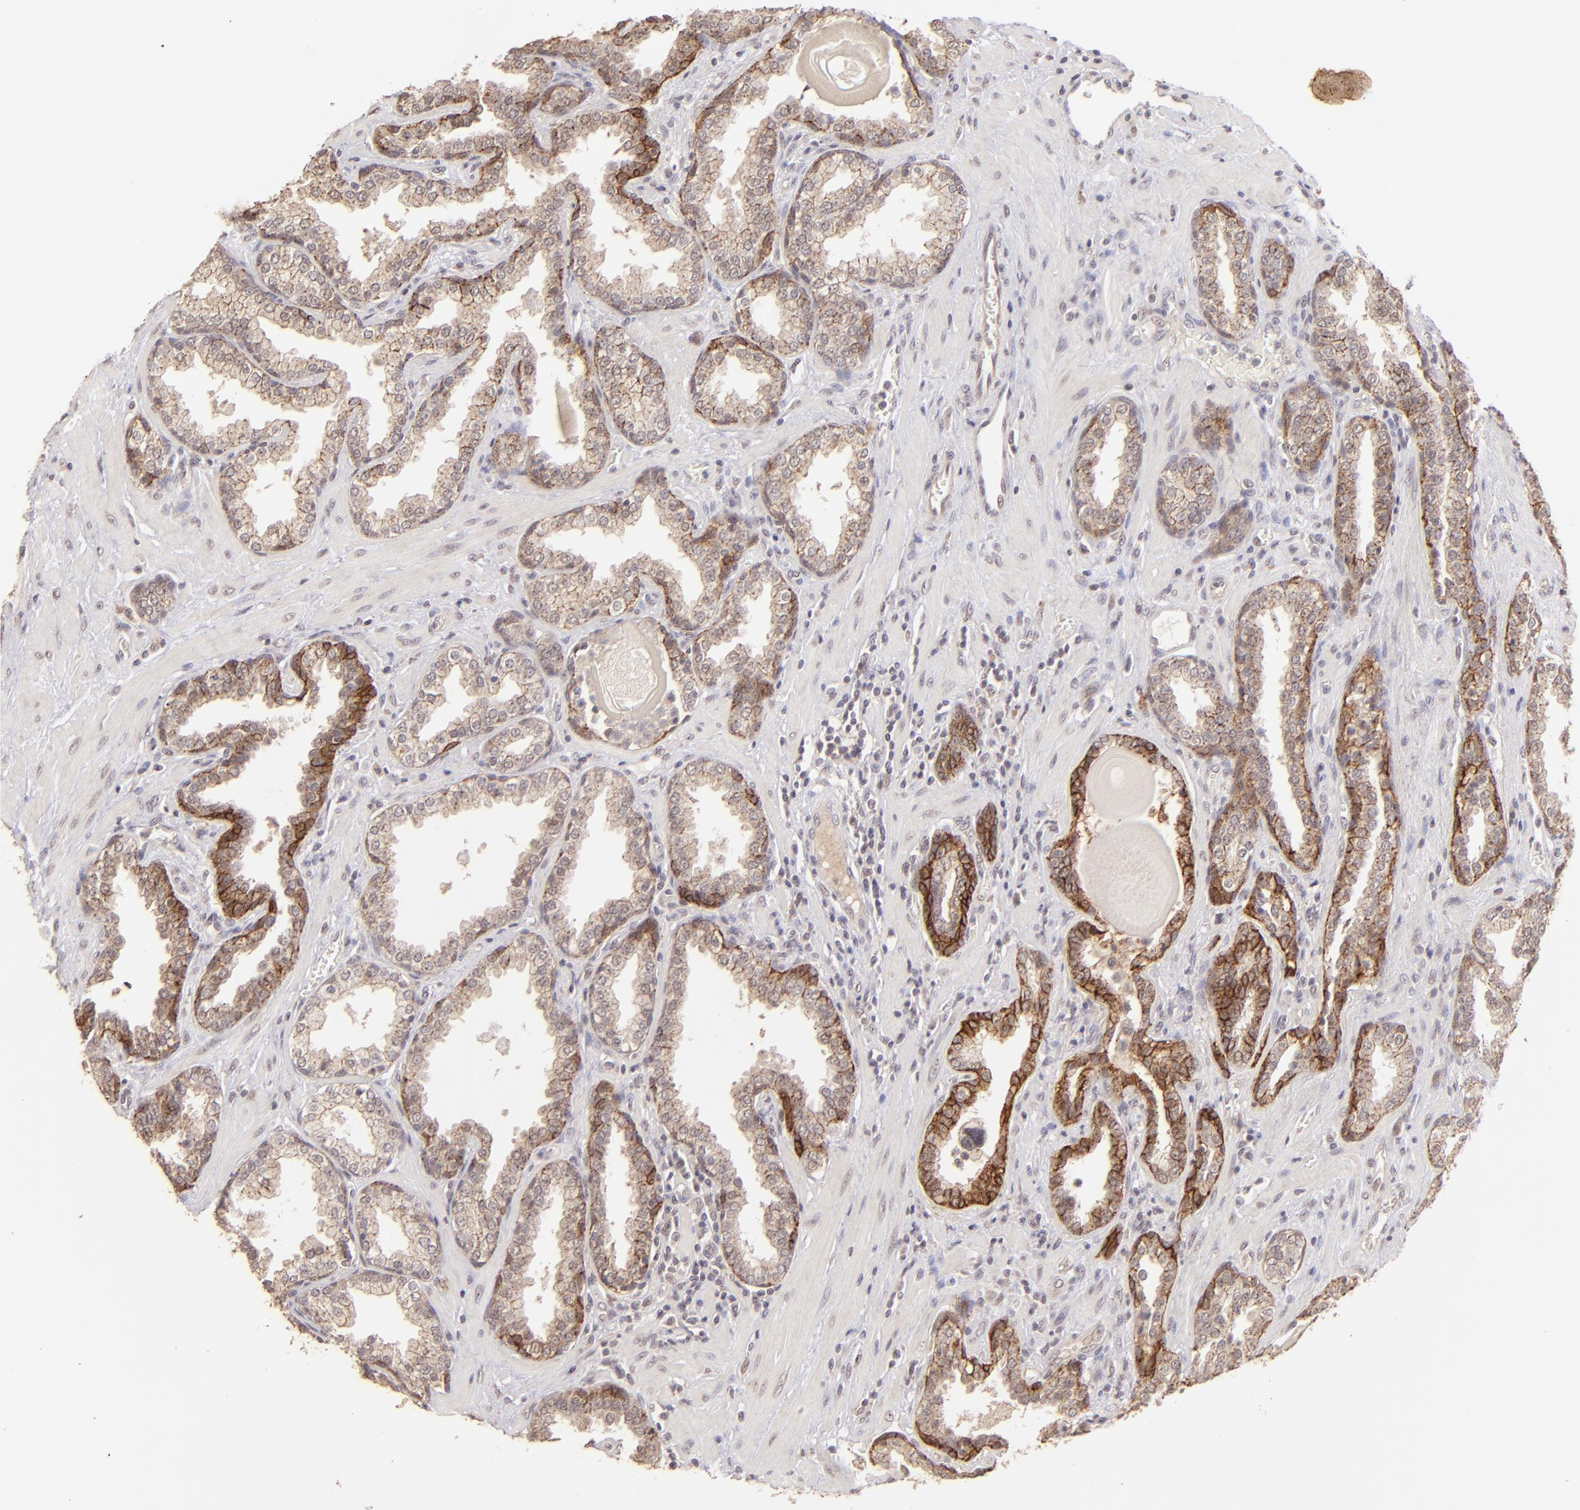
{"staining": {"intensity": "moderate", "quantity": ">75%", "location": "cytoplasmic/membranous"}, "tissue": "prostate", "cell_type": "Glandular cells", "image_type": "normal", "snomed": [{"axis": "morphology", "description": "Normal tissue, NOS"}, {"axis": "topography", "description": "Prostate"}], "caption": "Immunohistochemical staining of unremarkable human prostate displays >75% levels of moderate cytoplasmic/membranous protein expression in about >75% of glandular cells.", "gene": "CLDN1", "patient": {"sex": "male", "age": 51}}